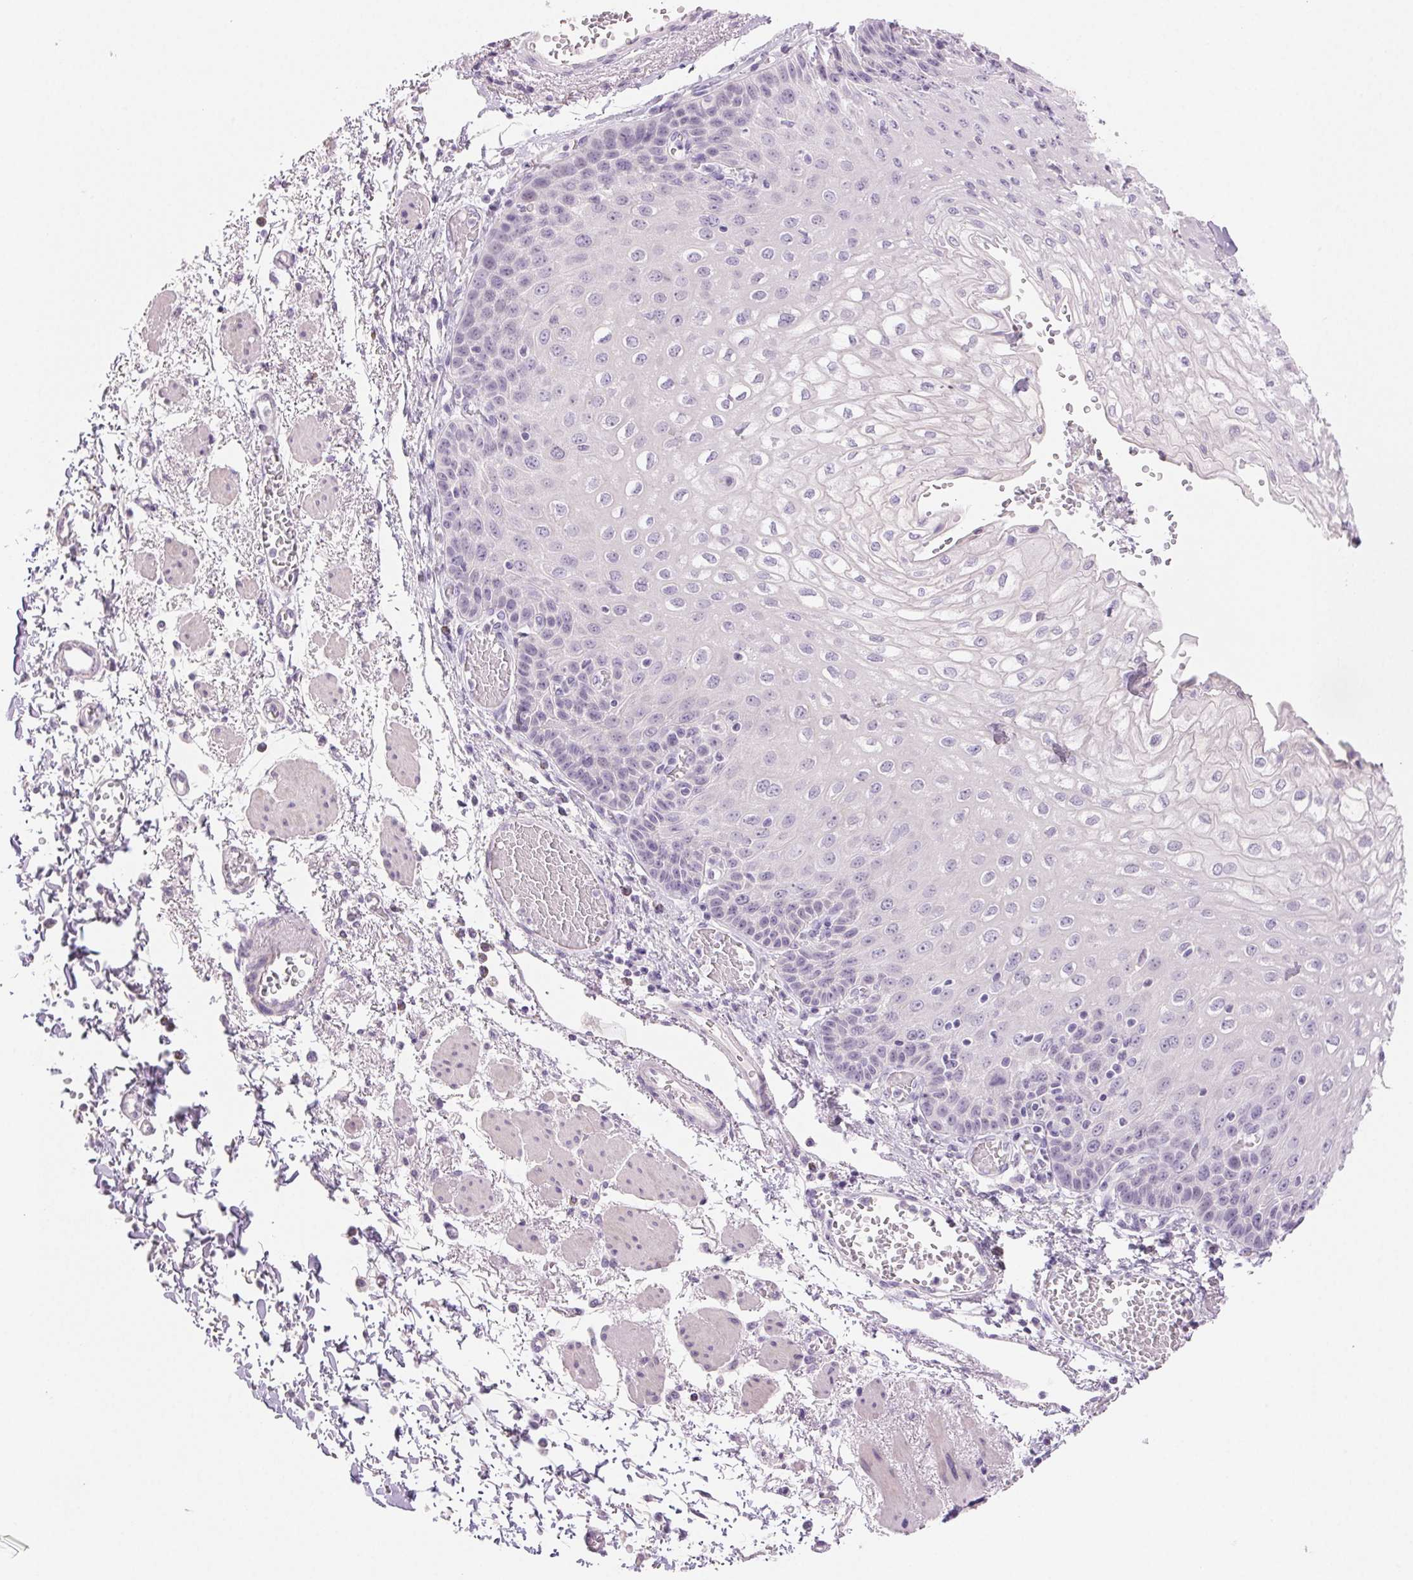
{"staining": {"intensity": "negative", "quantity": "none", "location": "none"}, "tissue": "esophagus", "cell_type": "Squamous epithelial cells", "image_type": "normal", "snomed": [{"axis": "morphology", "description": "Normal tissue, NOS"}, {"axis": "morphology", "description": "Adenocarcinoma, NOS"}, {"axis": "topography", "description": "Esophagus"}], "caption": "A photomicrograph of esophagus stained for a protein exhibits no brown staining in squamous epithelial cells. Brightfield microscopy of immunohistochemistry (IHC) stained with DAB (brown) and hematoxylin (blue), captured at high magnification.", "gene": "BPIFB2", "patient": {"sex": "male", "age": 81}}